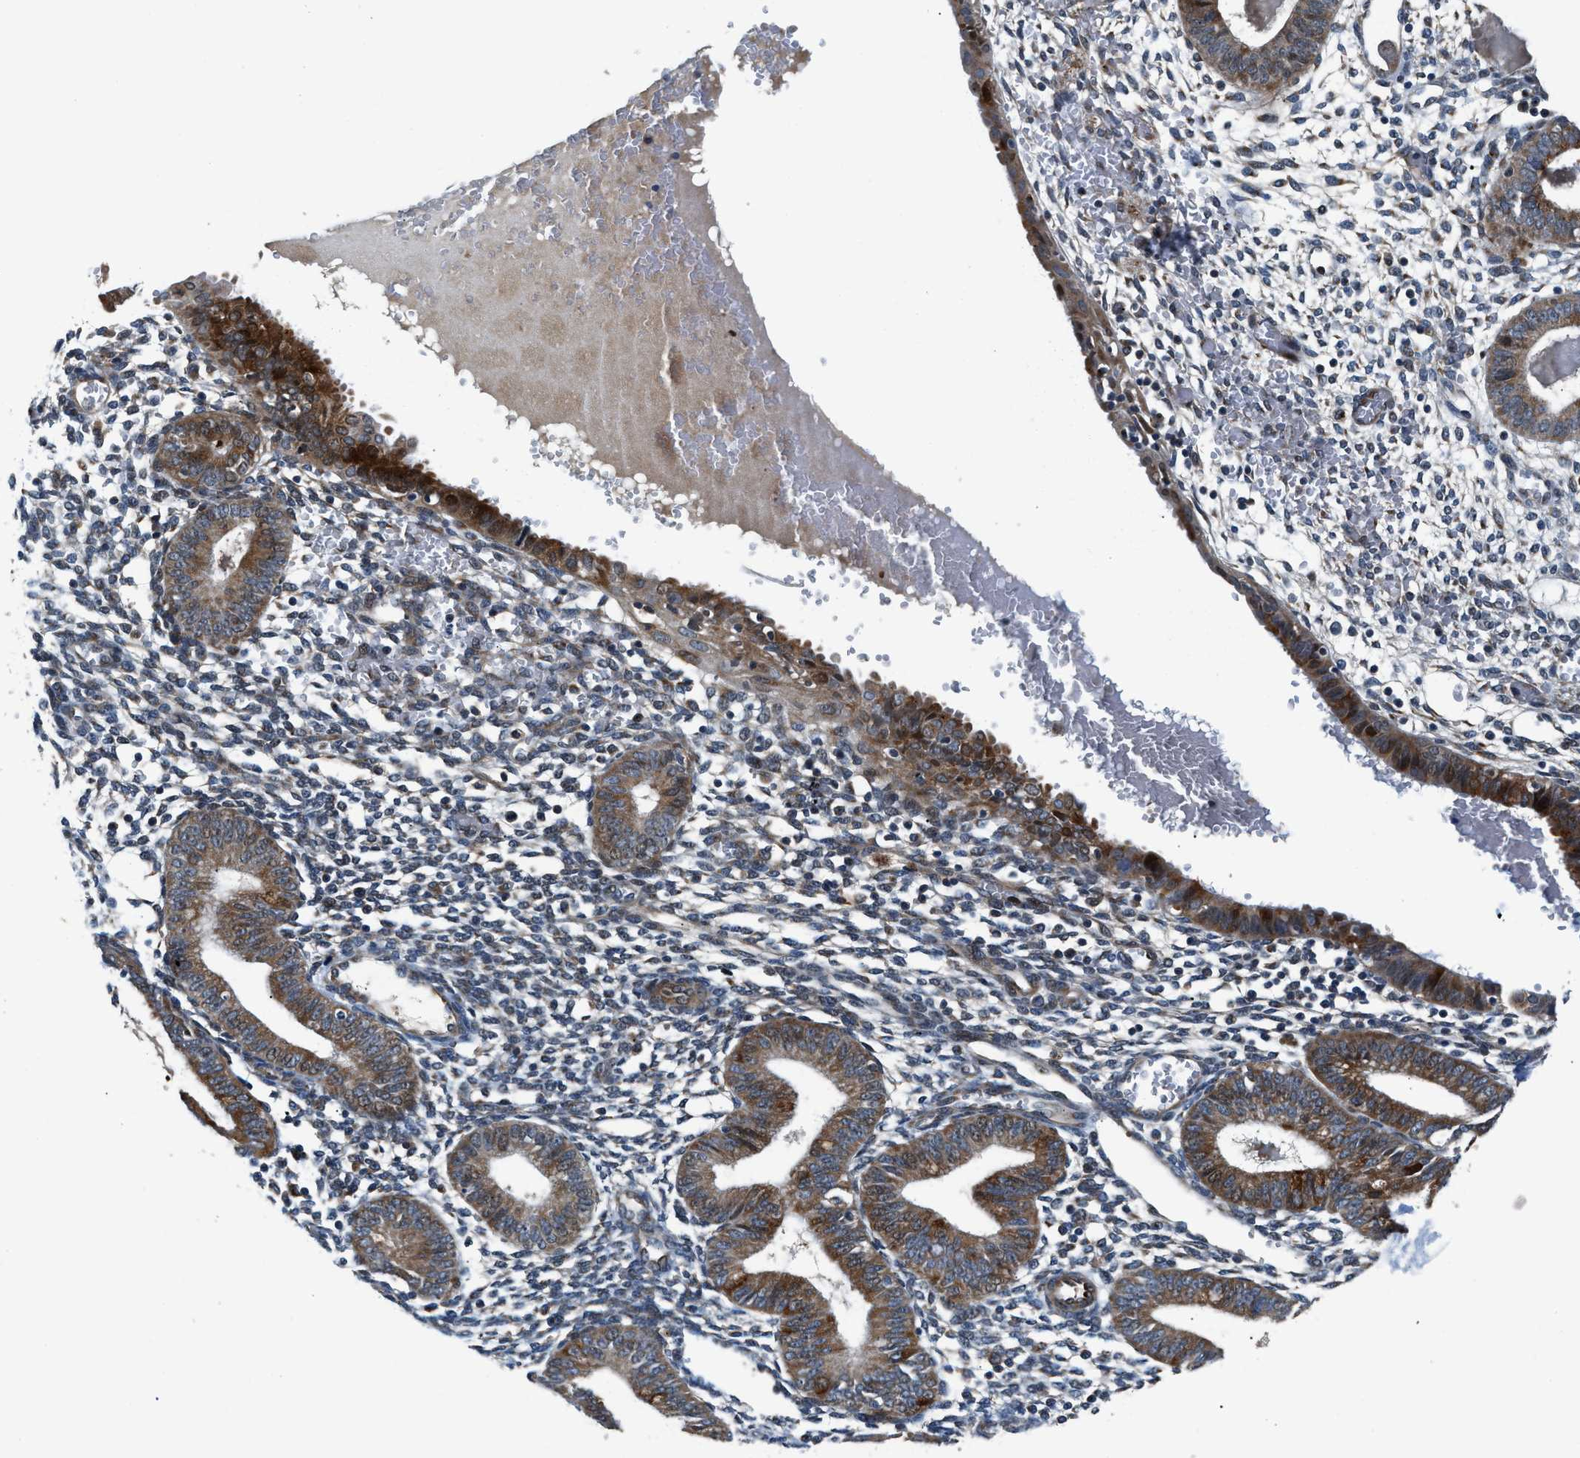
{"staining": {"intensity": "negative", "quantity": "none", "location": "none"}, "tissue": "endometrium", "cell_type": "Cells in endometrial stroma", "image_type": "normal", "snomed": [{"axis": "morphology", "description": "Normal tissue, NOS"}, {"axis": "topography", "description": "Endometrium"}], "caption": "Photomicrograph shows no protein staining in cells in endometrial stroma of benign endometrium.", "gene": "FUT8", "patient": {"sex": "female", "age": 61}}